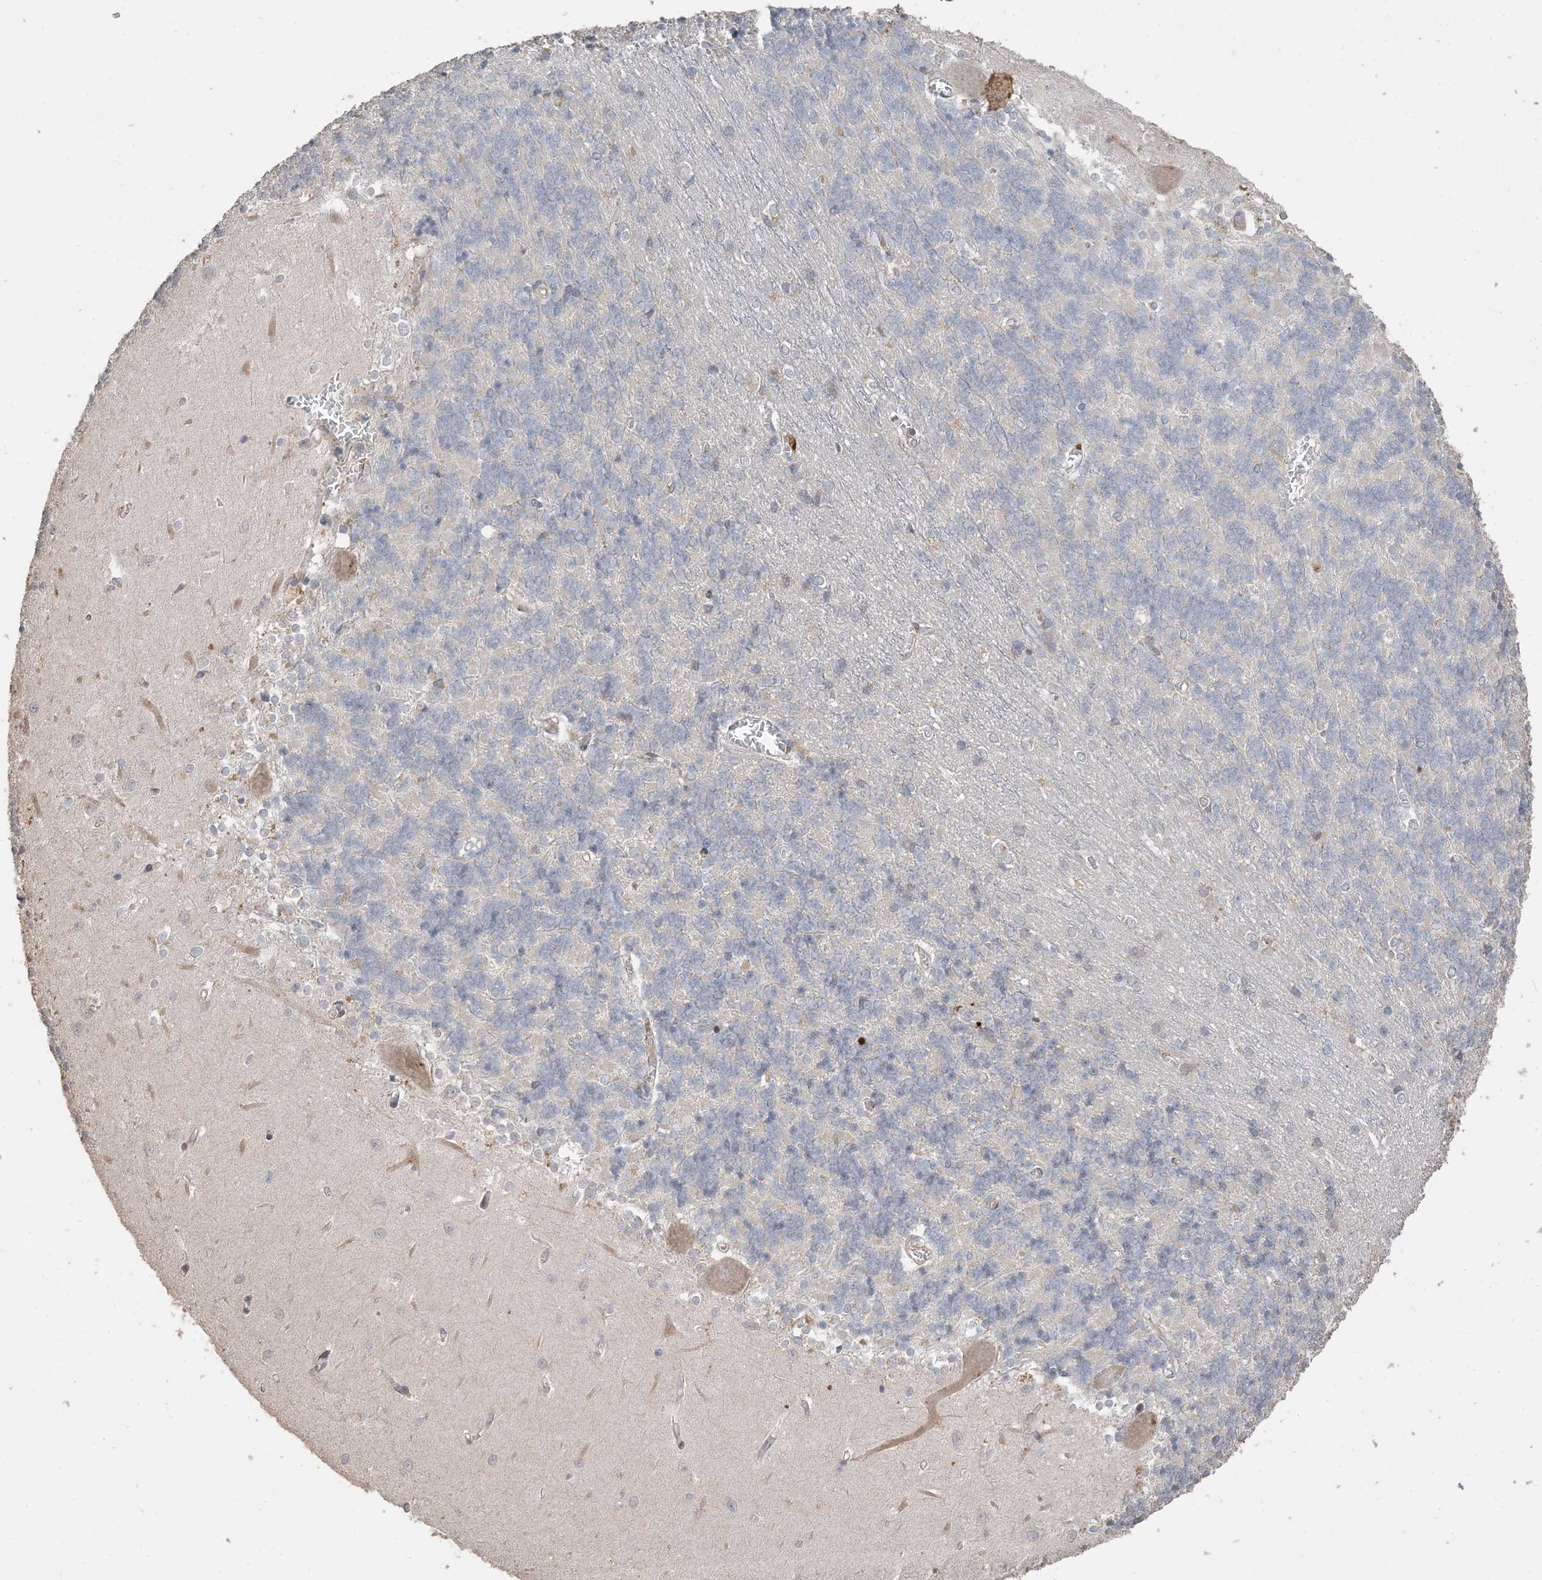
{"staining": {"intensity": "negative", "quantity": "none", "location": "none"}, "tissue": "cerebellum", "cell_type": "Cells in granular layer", "image_type": "normal", "snomed": [{"axis": "morphology", "description": "Normal tissue, NOS"}, {"axis": "topography", "description": "Cerebellum"}], "caption": "This is an immunohistochemistry histopathology image of unremarkable human cerebellum. There is no expression in cells in granular layer.", "gene": "RNF175", "patient": {"sex": "male", "age": 37}}